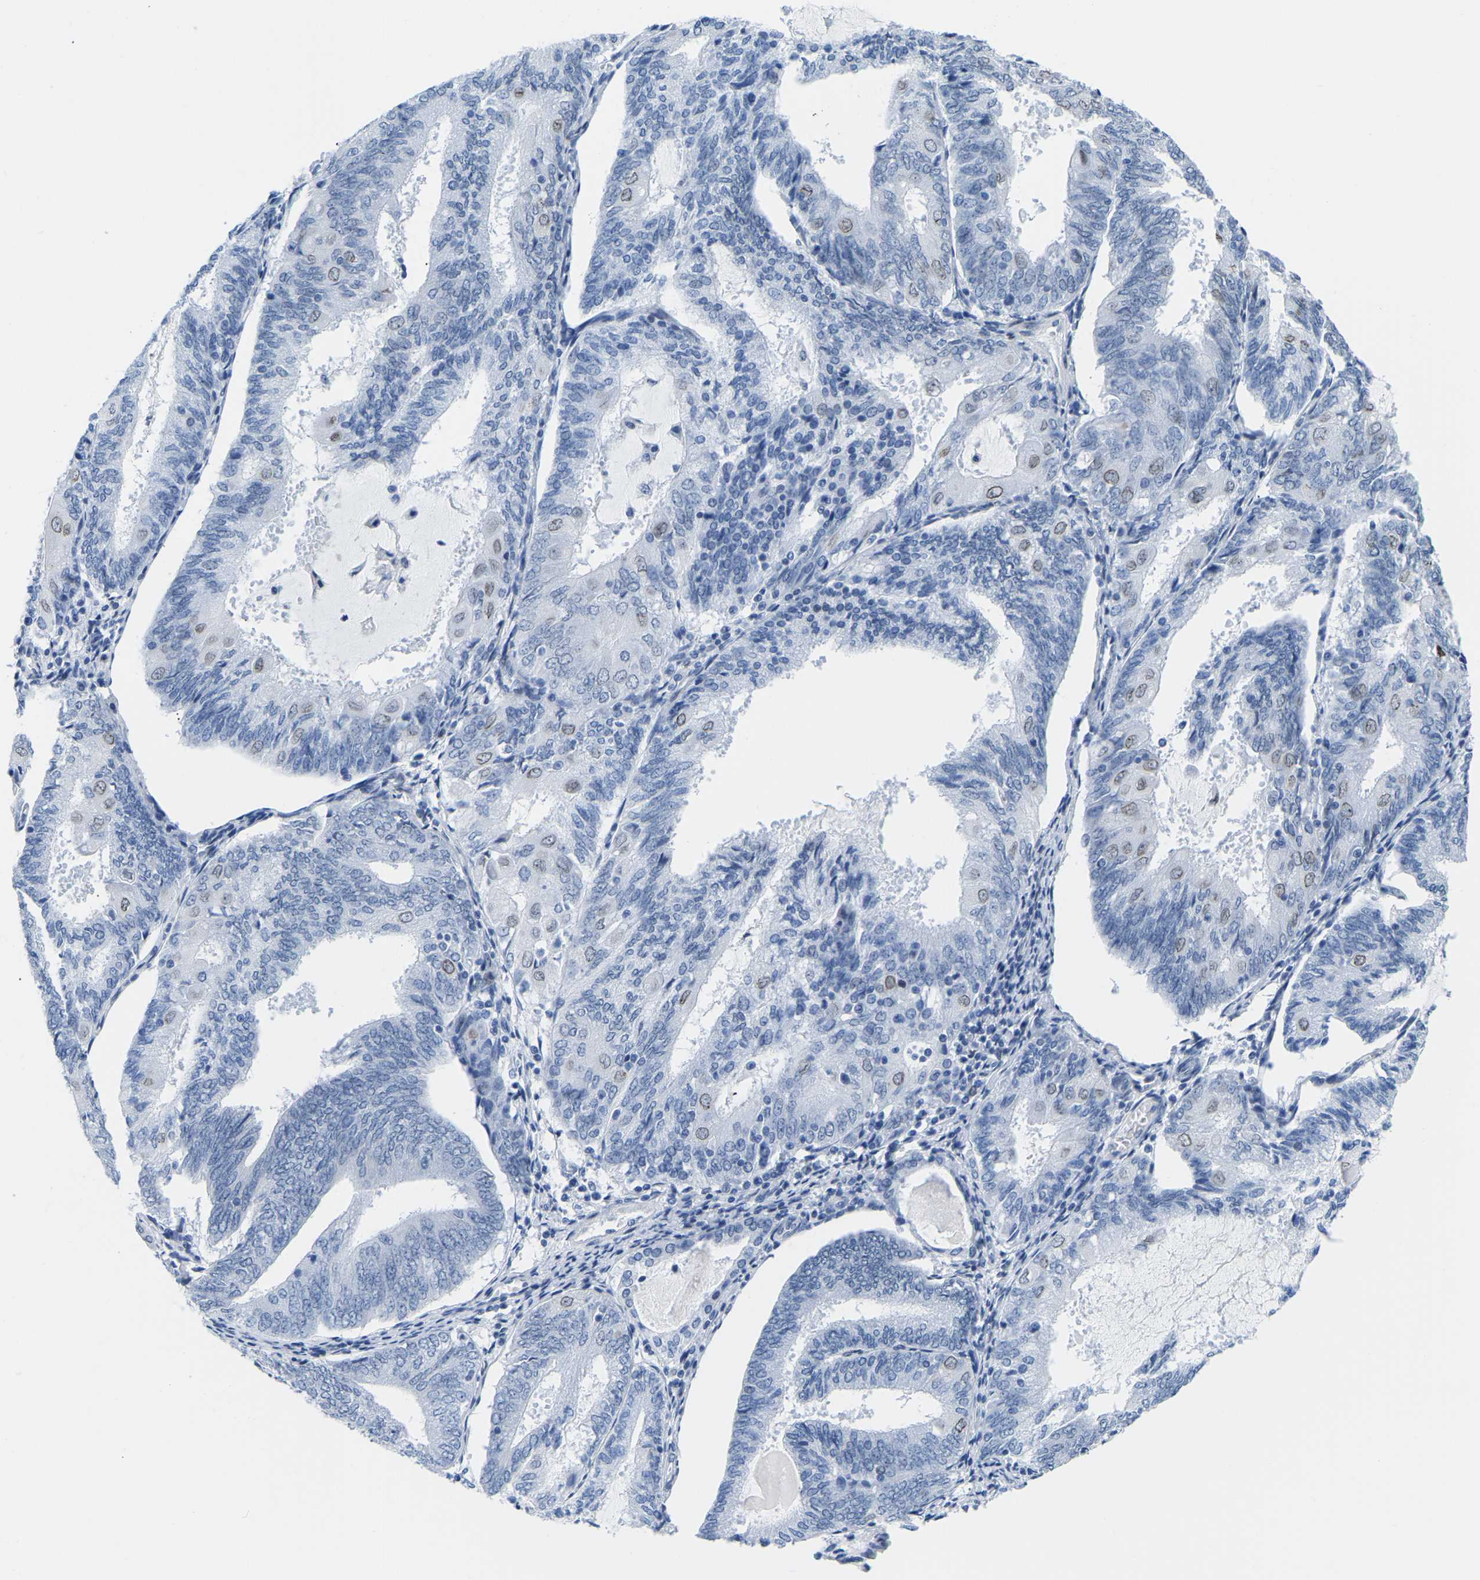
{"staining": {"intensity": "weak", "quantity": "<25%", "location": "cytoplasmic/membranous,nuclear"}, "tissue": "endometrial cancer", "cell_type": "Tumor cells", "image_type": "cancer", "snomed": [{"axis": "morphology", "description": "Adenocarcinoma, NOS"}, {"axis": "topography", "description": "Endometrium"}], "caption": "The histopathology image demonstrates no staining of tumor cells in endometrial cancer (adenocarcinoma).", "gene": "UPK3A", "patient": {"sex": "female", "age": 81}}